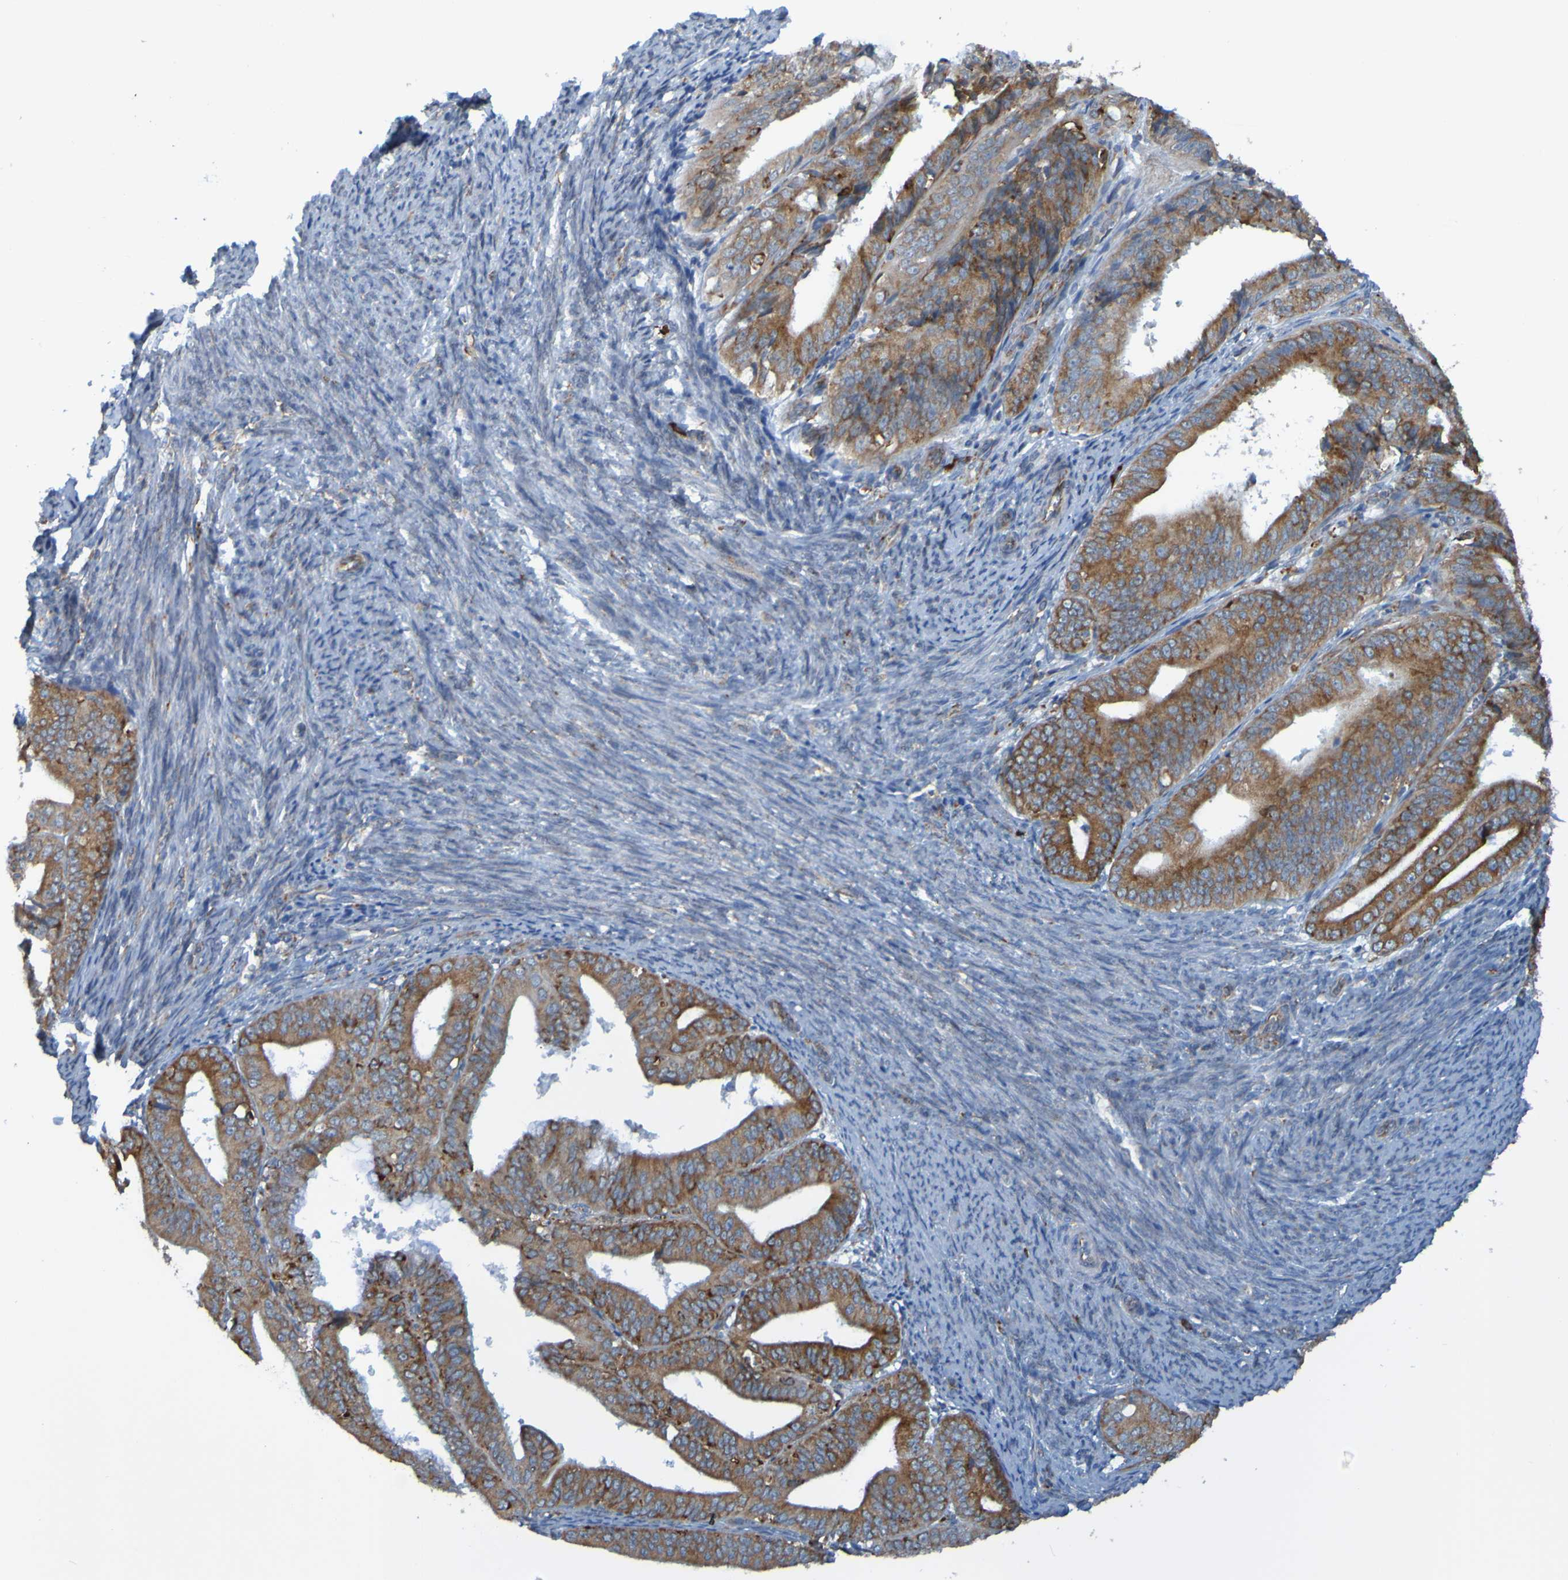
{"staining": {"intensity": "moderate", "quantity": "25%-75%", "location": "cytoplasmic/membranous"}, "tissue": "endometrial cancer", "cell_type": "Tumor cells", "image_type": "cancer", "snomed": [{"axis": "morphology", "description": "Adenocarcinoma, NOS"}, {"axis": "topography", "description": "Endometrium"}], "caption": "Immunohistochemical staining of endometrial cancer (adenocarcinoma) displays medium levels of moderate cytoplasmic/membranous protein expression in approximately 25%-75% of tumor cells.", "gene": "SSR1", "patient": {"sex": "female", "age": 63}}